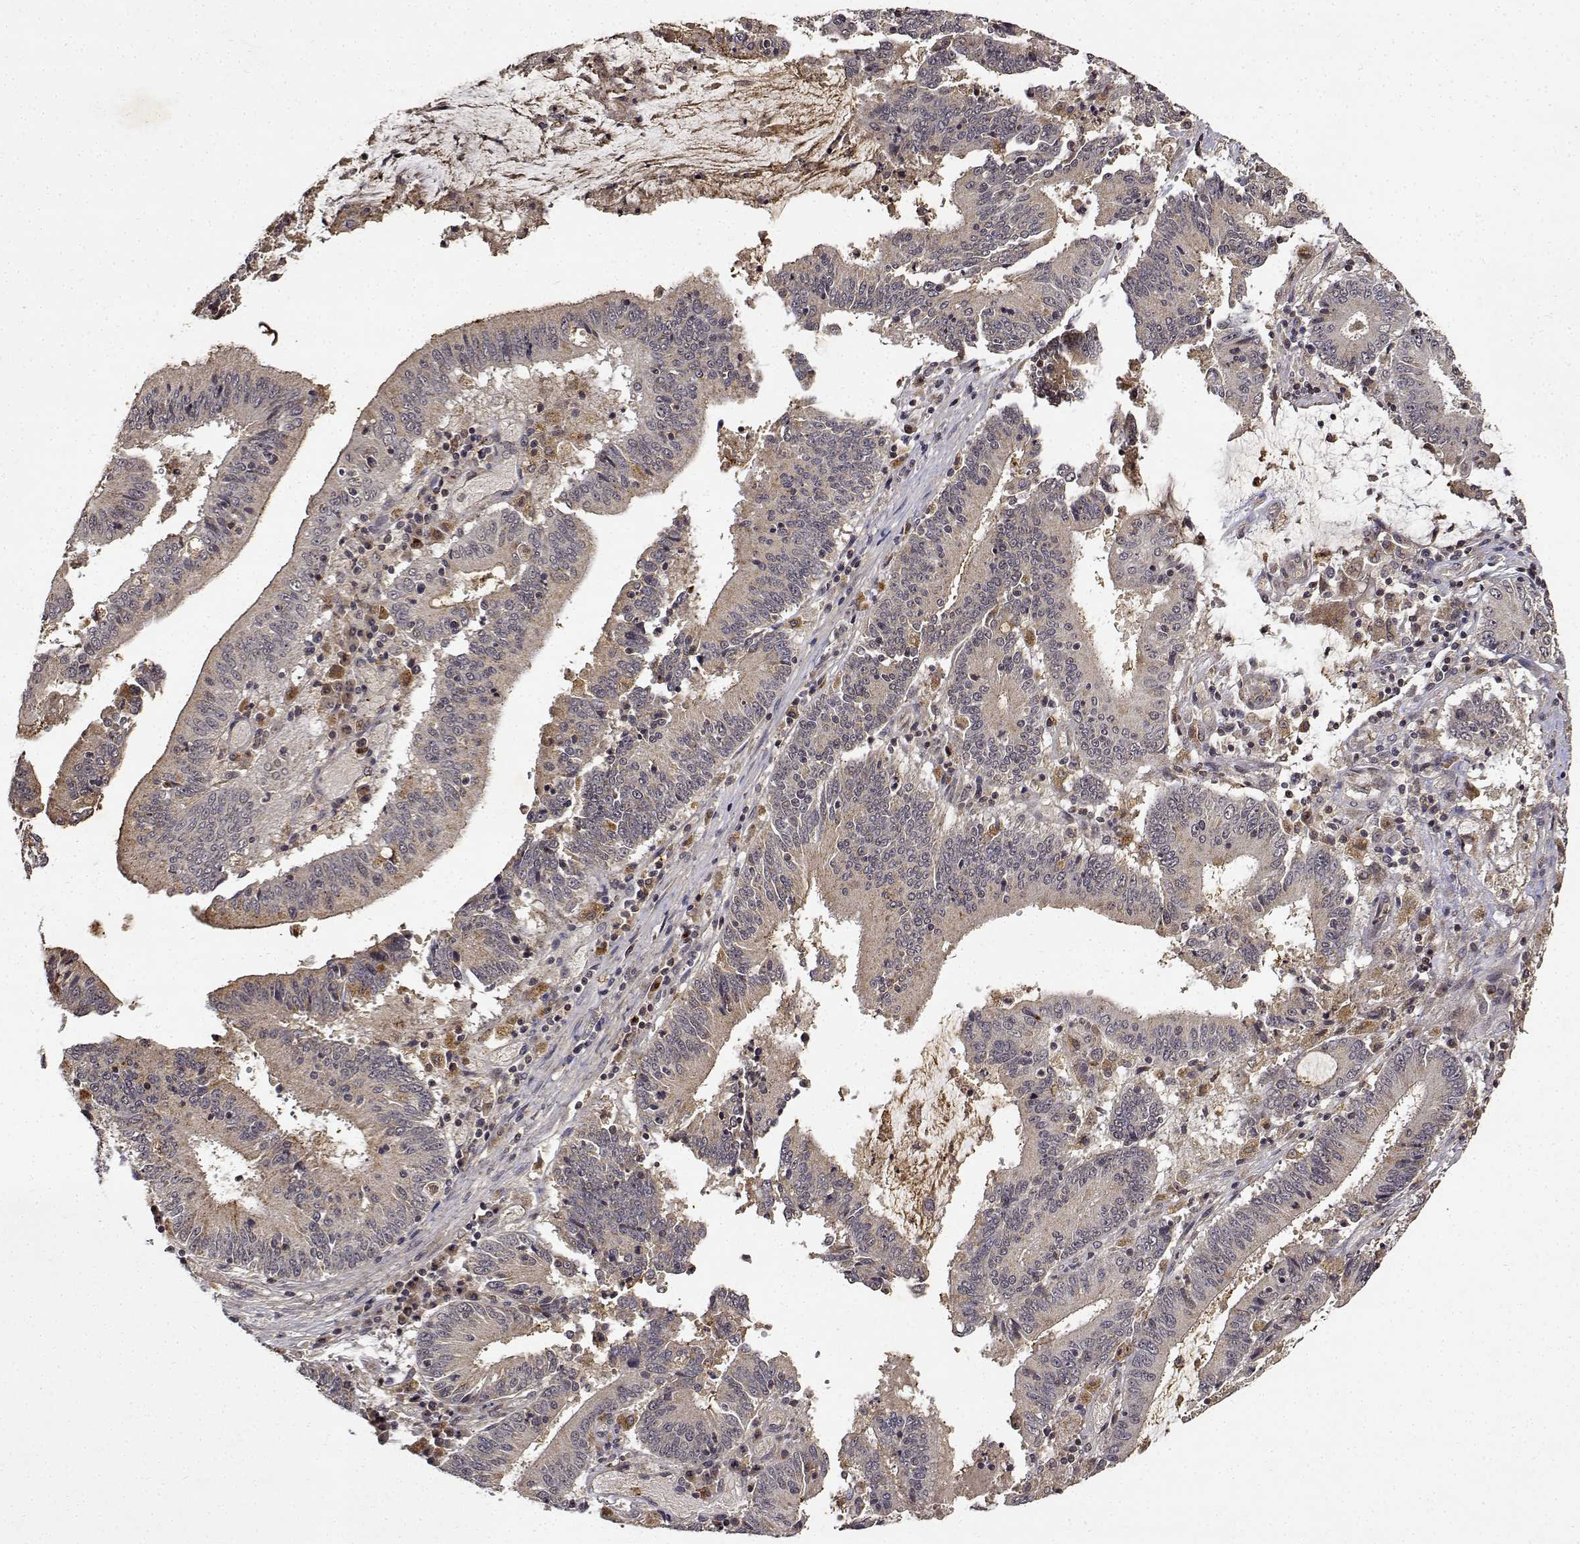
{"staining": {"intensity": "moderate", "quantity": "<25%", "location": "cytoplasmic/membranous"}, "tissue": "stomach cancer", "cell_type": "Tumor cells", "image_type": "cancer", "snomed": [{"axis": "morphology", "description": "Adenocarcinoma, NOS"}, {"axis": "topography", "description": "Stomach, upper"}], "caption": "Approximately <25% of tumor cells in human adenocarcinoma (stomach) exhibit moderate cytoplasmic/membranous protein positivity as visualized by brown immunohistochemical staining.", "gene": "BDNF", "patient": {"sex": "male", "age": 68}}